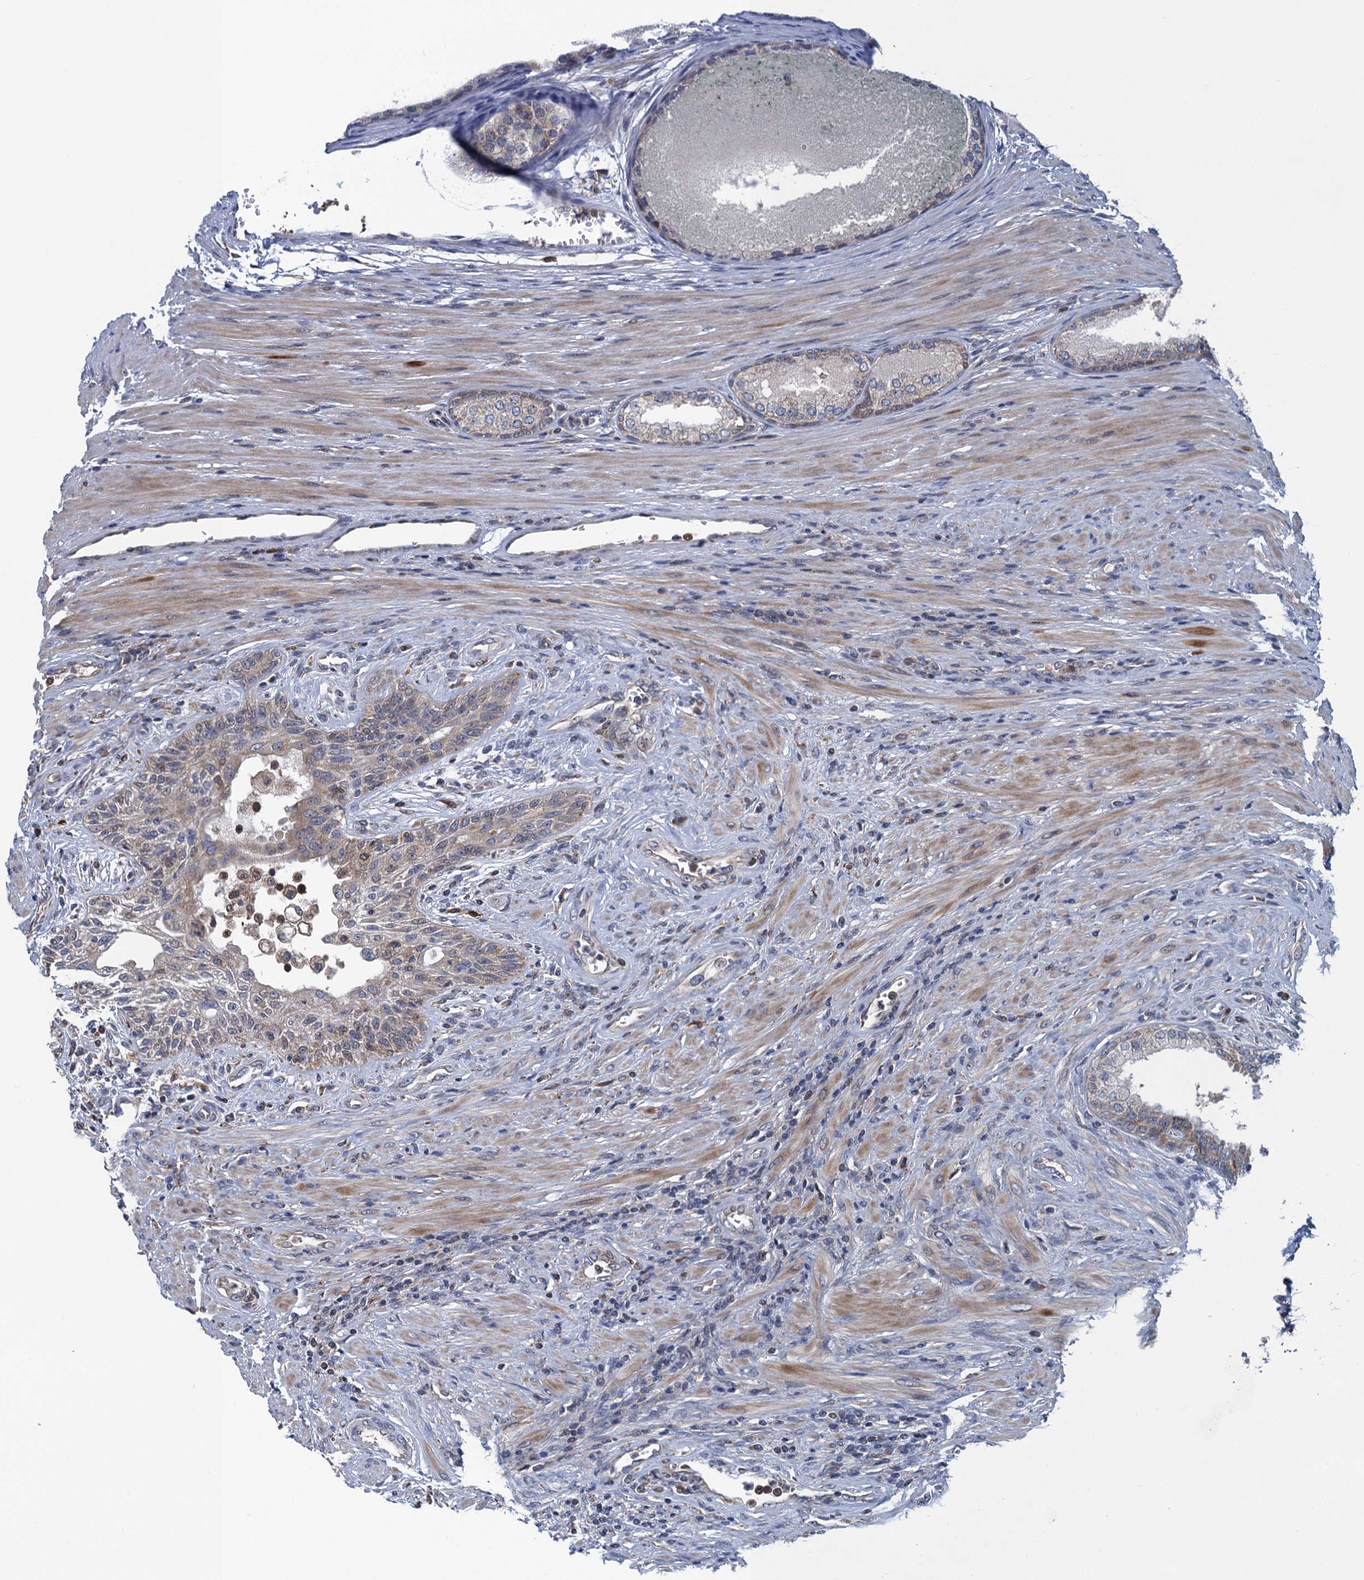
{"staining": {"intensity": "negative", "quantity": "none", "location": "none"}, "tissue": "prostate cancer", "cell_type": "Tumor cells", "image_type": "cancer", "snomed": [{"axis": "morphology", "description": "Normal tissue, NOS"}, {"axis": "morphology", "description": "Adenocarcinoma, Low grade"}, {"axis": "topography", "description": "Prostate"}, {"axis": "topography", "description": "Peripheral nerve tissue"}], "caption": "This is an IHC micrograph of human prostate cancer. There is no staining in tumor cells.", "gene": "CNTN5", "patient": {"sex": "male", "age": 71}}